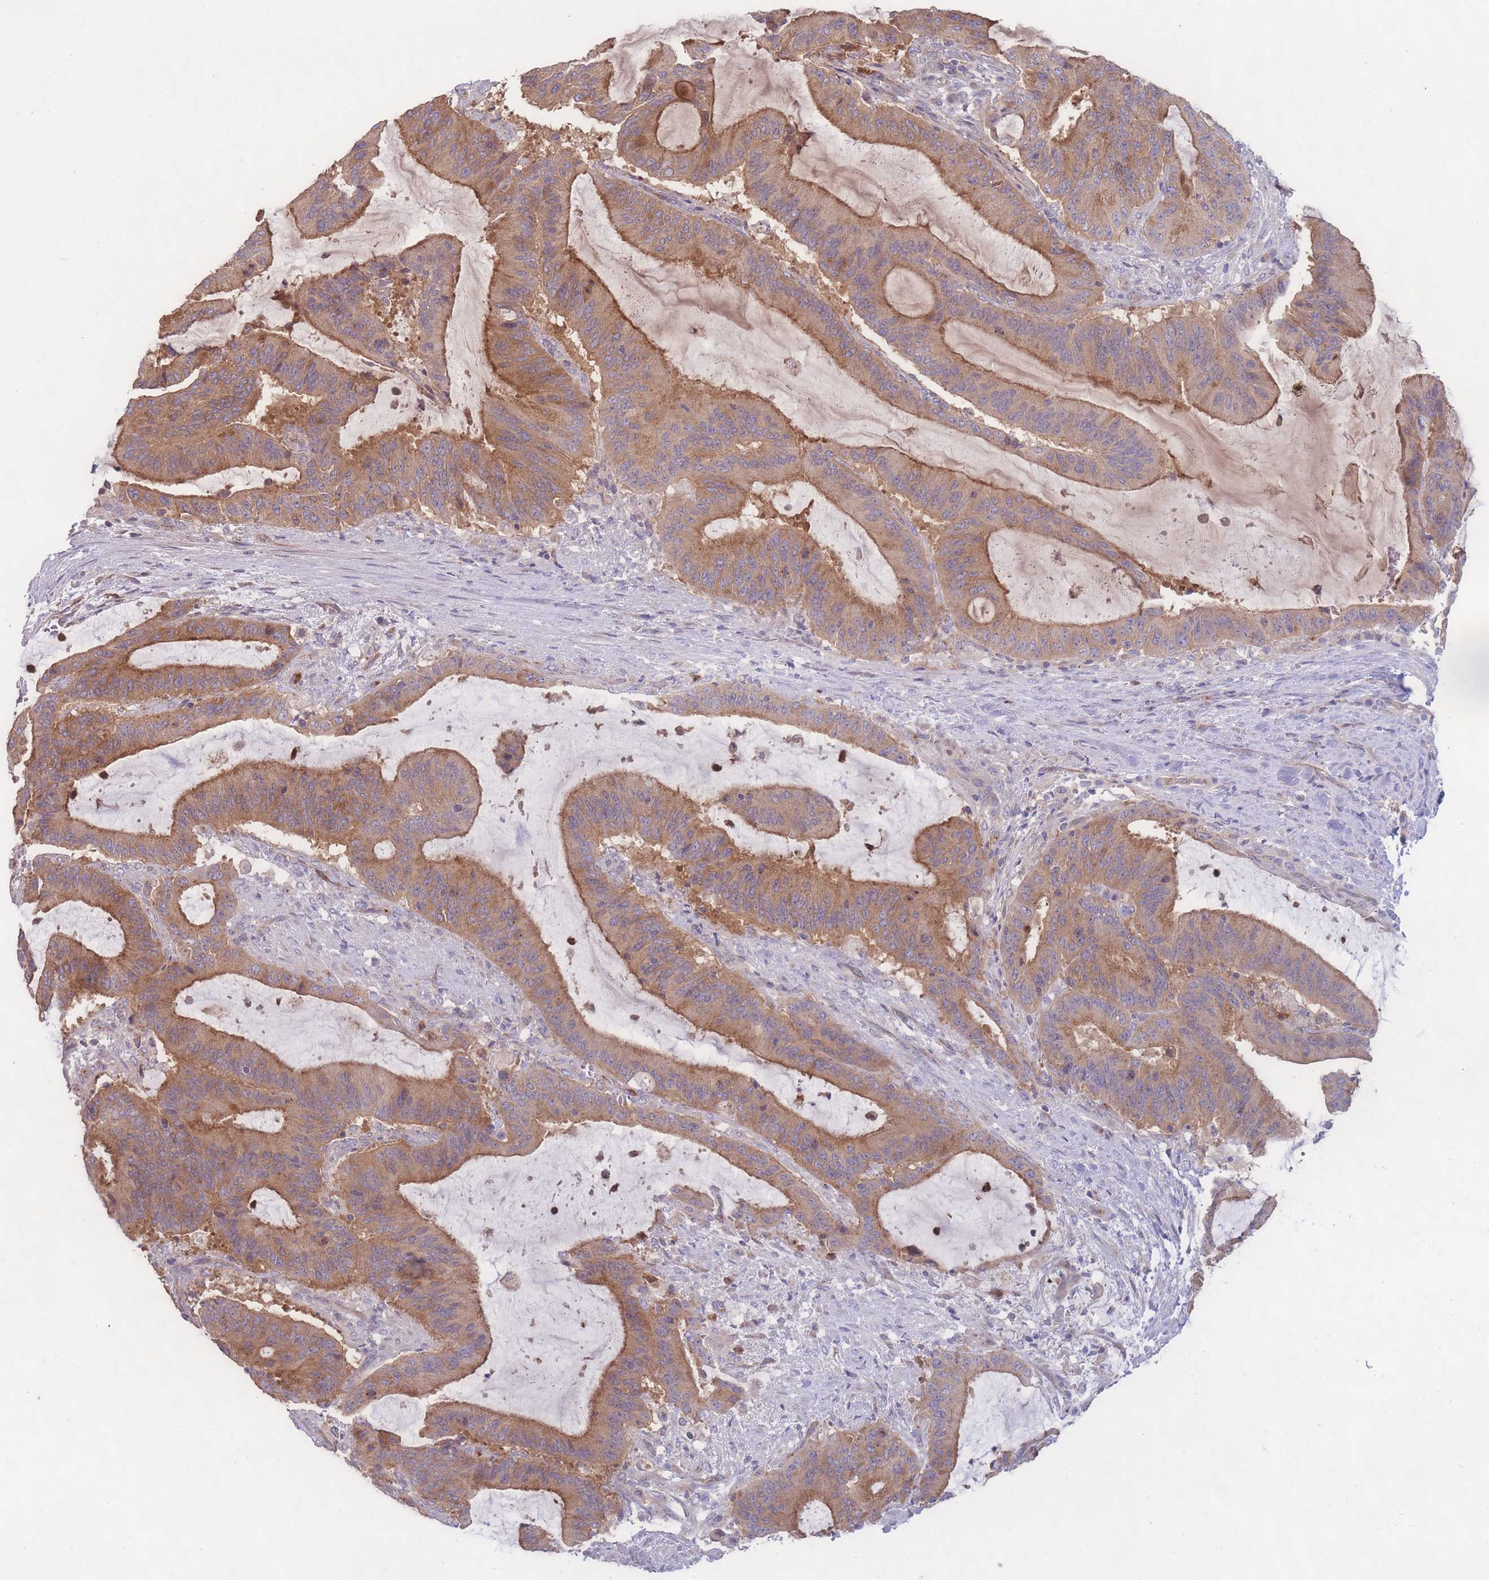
{"staining": {"intensity": "moderate", "quantity": ">75%", "location": "cytoplasmic/membranous"}, "tissue": "liver cancer", "cell_type": "Tumor cells", "image_type": "cancer", "snomed": [{"axis": "morphology", "description": "Normal tissue, NOS"}, {"axis": "morphology", "description": "Cholangiocarcinoma"}, {"axis": "topography", "description": "Liver"}, {"axis": "topography", "description": "Peripheral nerve tissue"}], "caption": "An image showing moderate cytoplasmic/membranous positivity in about >75% of tumor cells in liver cholangiocarcinoma, as visualized by brown immunohistochemical staining.", "gene": "STEAP3", "patient": {"sex": "female", "age": 73}}